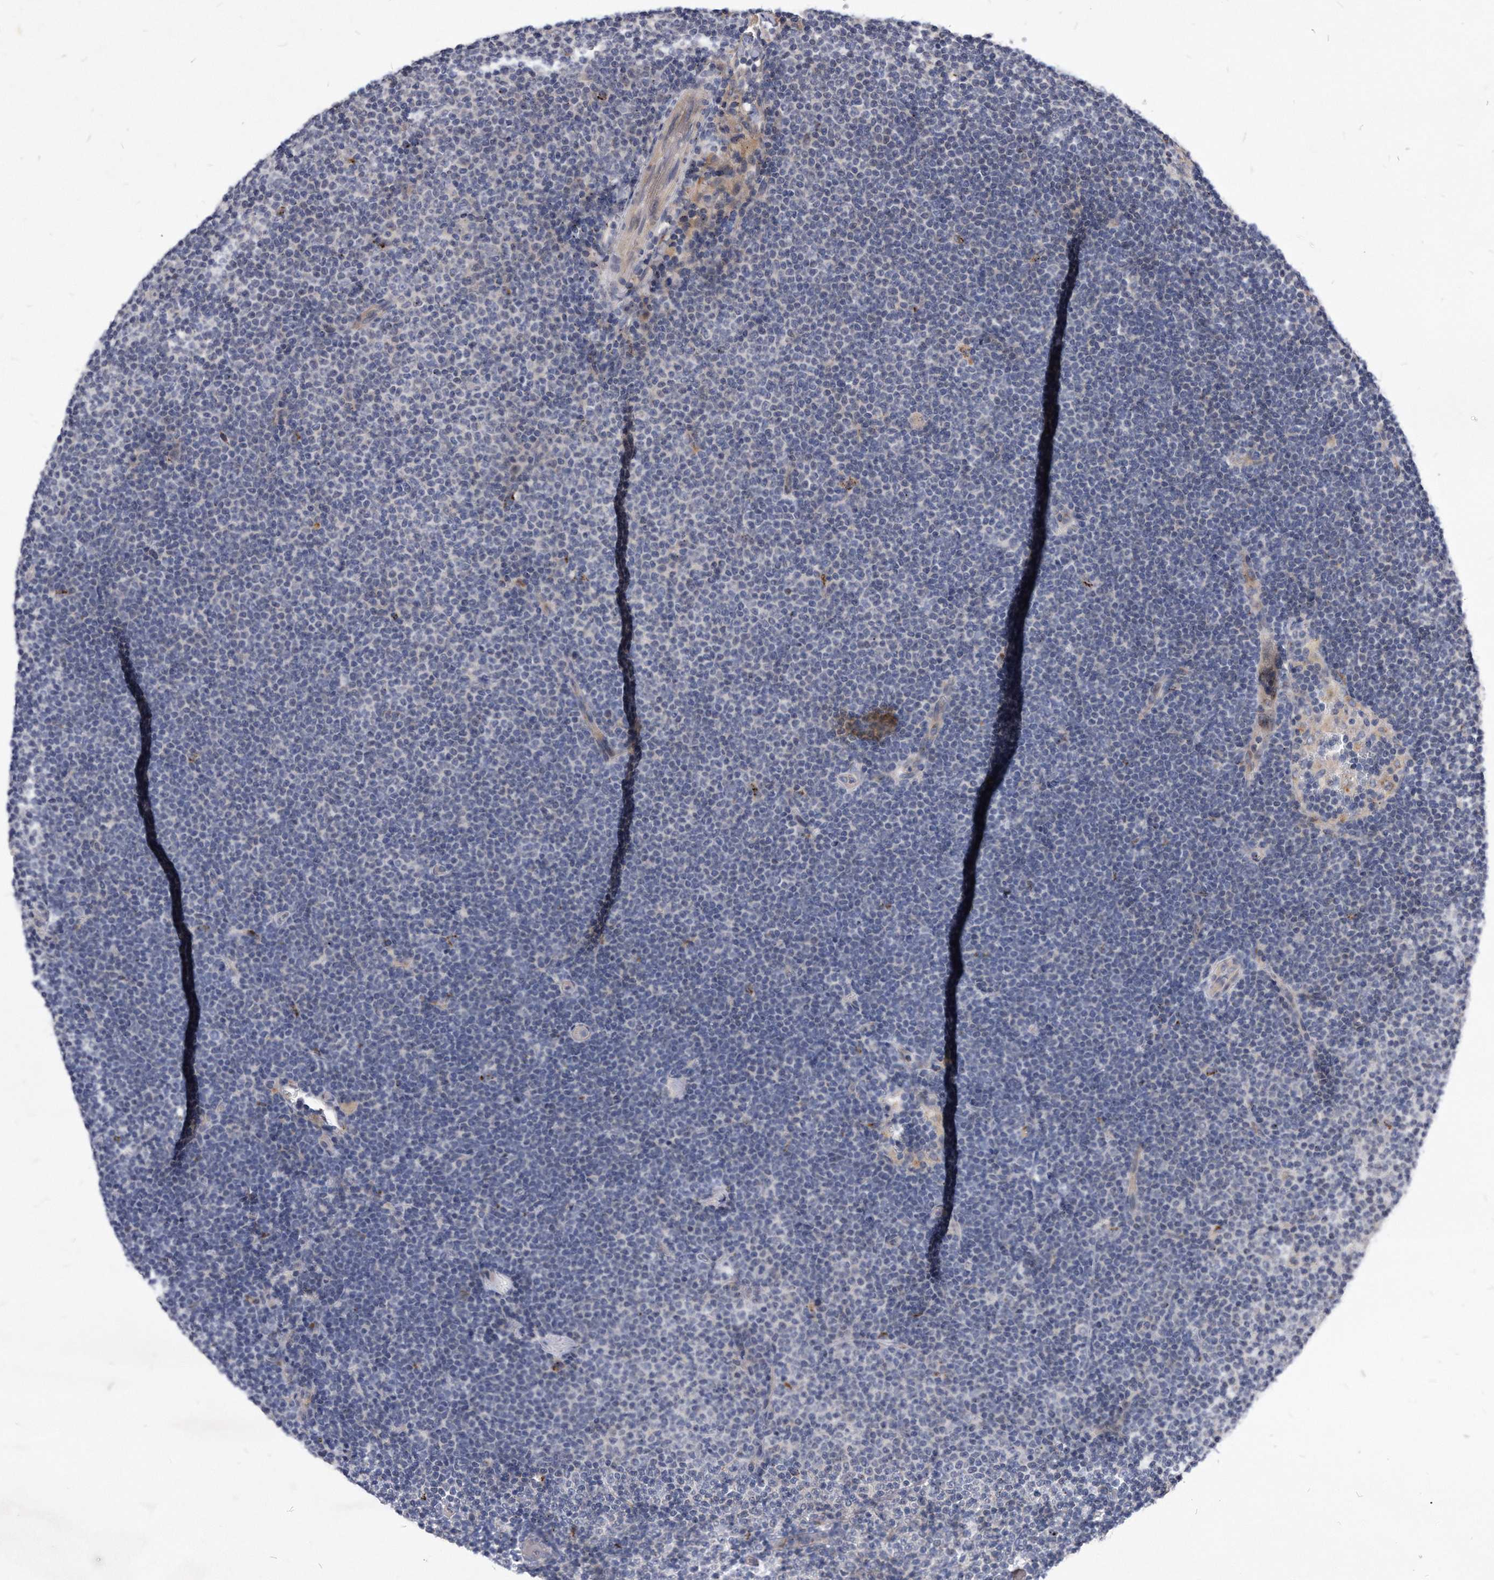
{"staining": {"intensity": "negative", "quantity": "none", "location": "none"}, "tissue": "lymphoma", "cell_type": "Tumor cells", "image_type": "cancer", "snomed": [{"axis": "morphology", "description": "Malignant lymphoma, non-Hodgkin's type, Low grade"}, {"axis": "topography", "description": "Lymph node"}], "caption": "This is an immunohistochemistry (IHC) histopathology image of lymphoma. There is no expression in tumor cells.", "gene": "MGAT4A", "patient": {"sex": "female", "age": 53}}